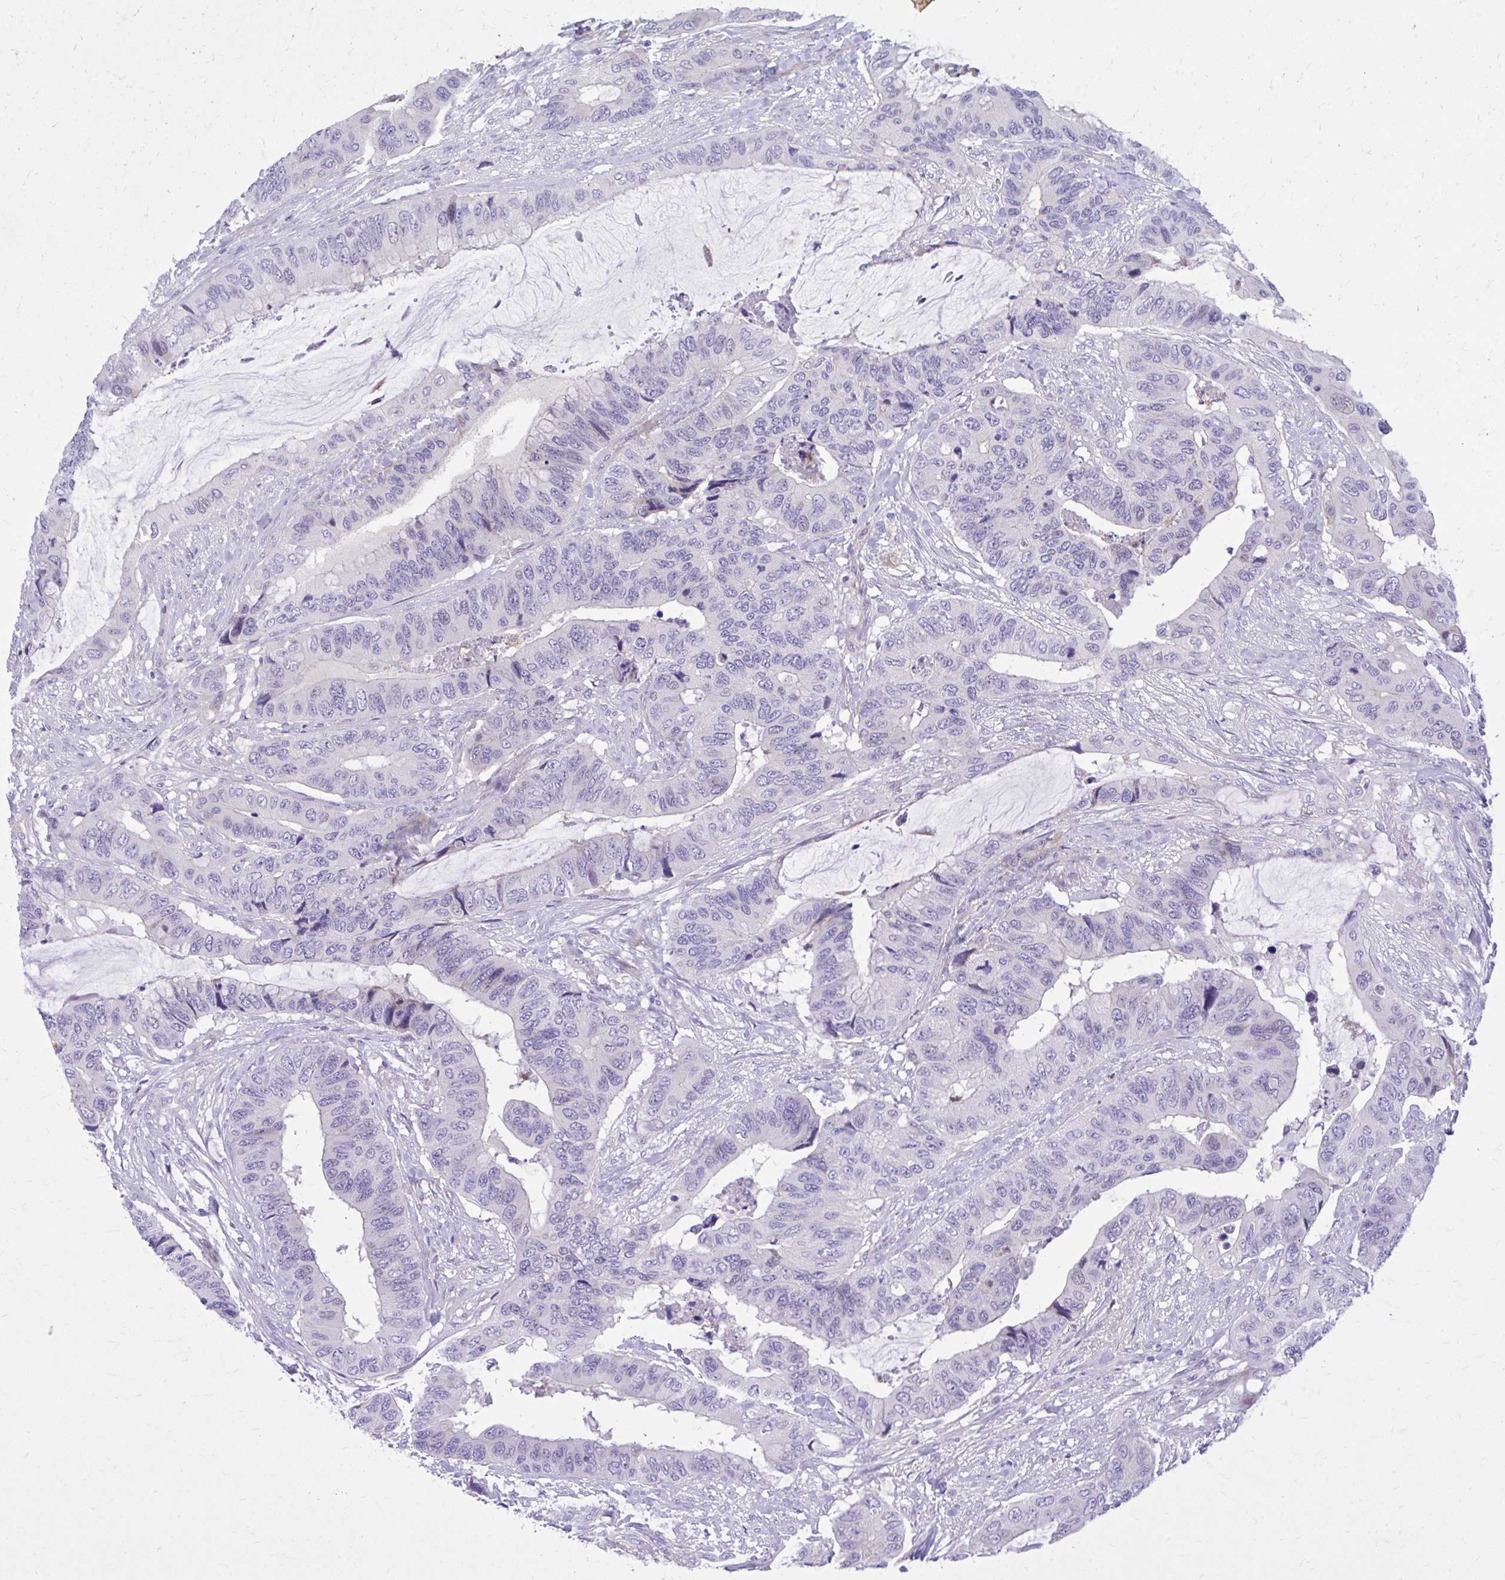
{"staining": {"intensity": "negative", "quantity": "none", "location": "none"}, "tissue": "colorectal cancer", "cell_type": "Tumor cells", "image_type": "cancer", "snomed": [{"axis": "morphology", "description": "Adenocarcinoma, NOS"}, {"axis": "topography", "description": "Rectum"}], "caption": "Immunohistochemistry photomicrograph of colorectal cancer (adenocarcinoma) stained for a protein (brown), which displays no staining in tumor cells.", "gene": "ADAMTSL1", "patient": {"sex": "female", "age": 59}}